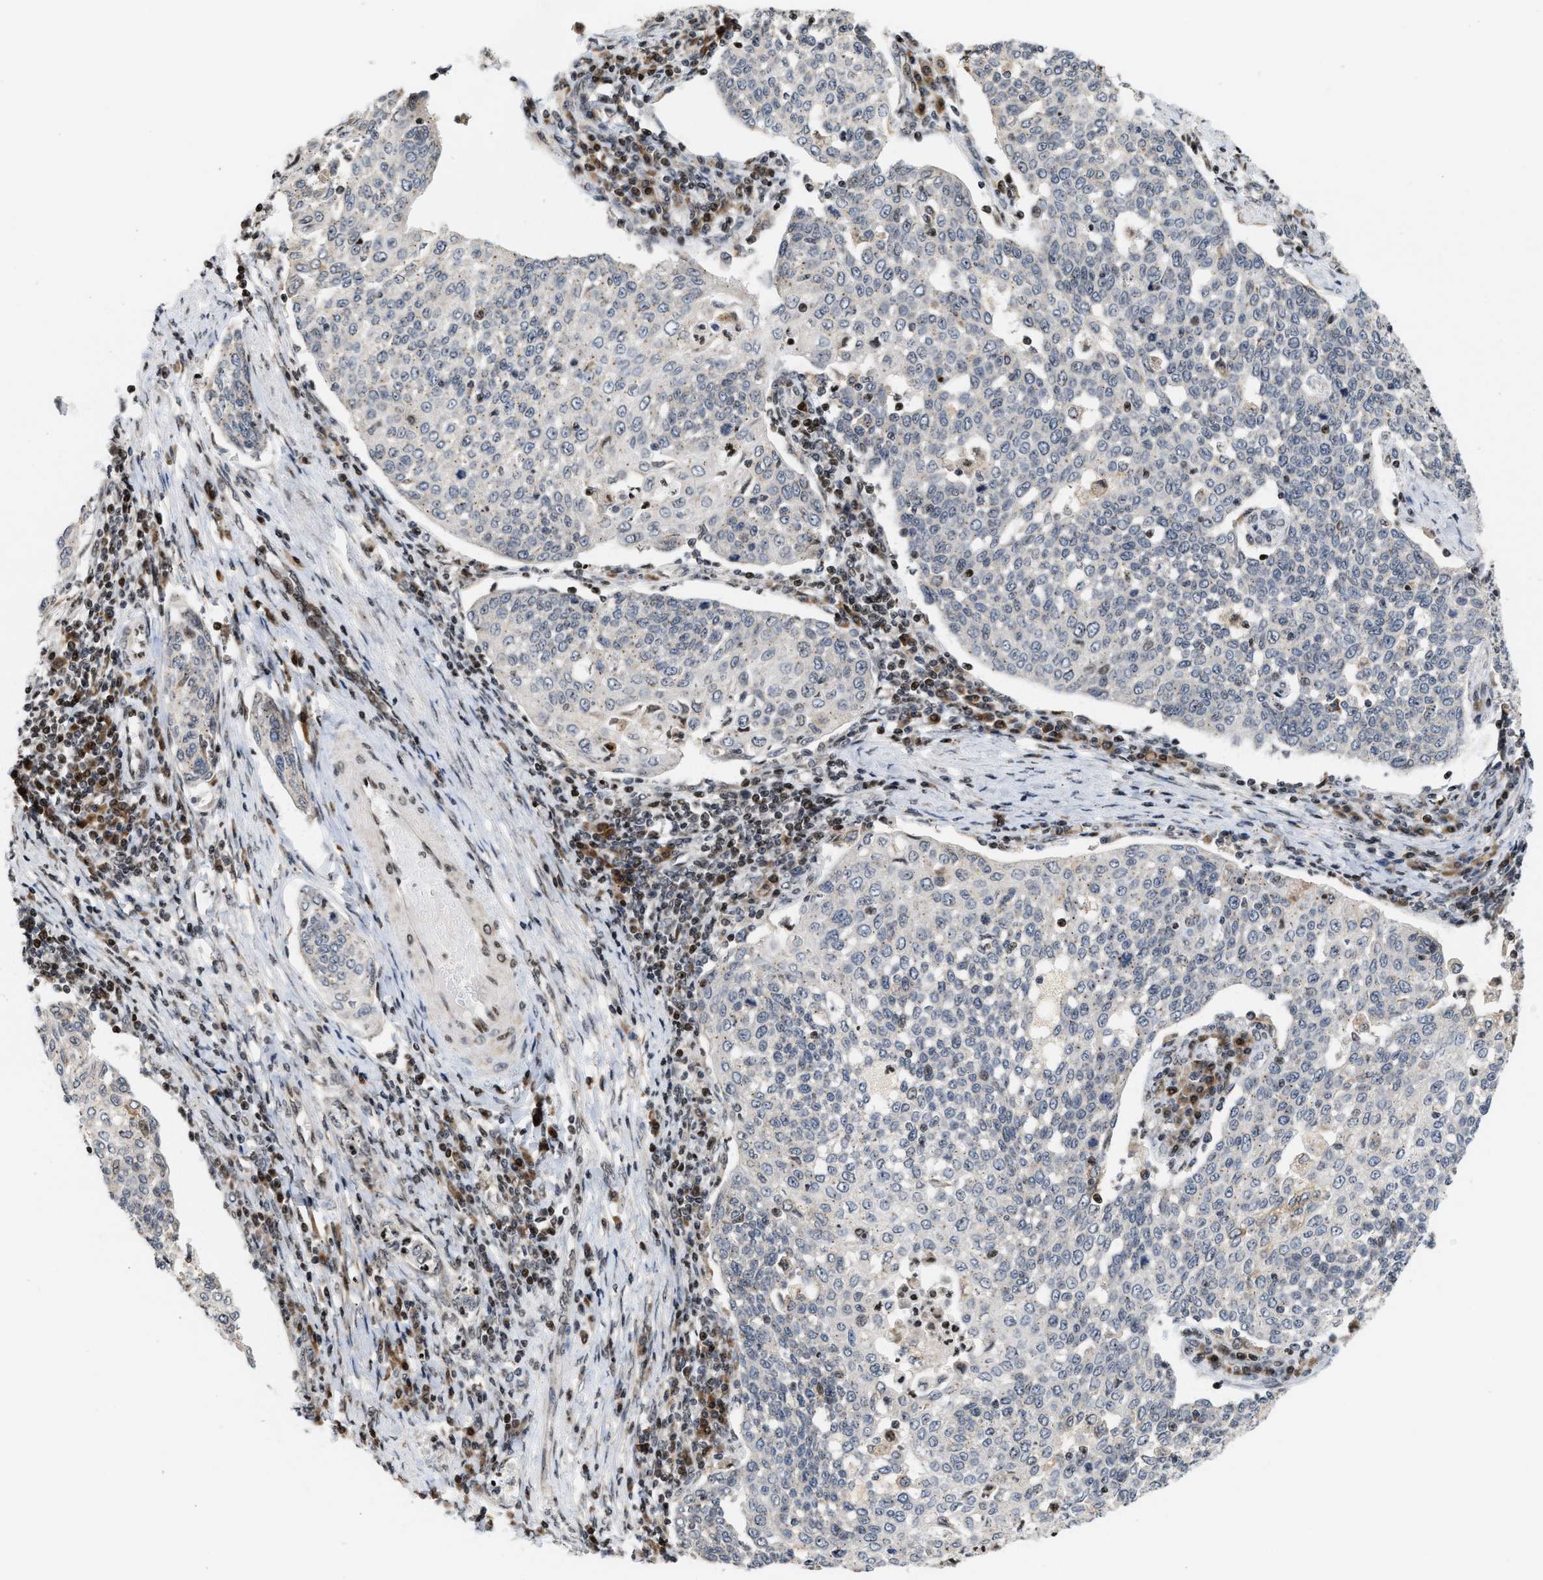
{"staining": {"intensity": "negative", "quantity": "none", "location": "none"}, "tissue": "cervical cancer", "cell_type": "Tumor cells", "image_type": "cancer", "snomed": [{"axis": "morphology", "description": "Squamous cell carcinoma, NOS"}, {"axis": "topography", "description": "Cervix"}], "caption": "Immunohistochemistry of squamous cell carcinoma (cervical) exhibits no positivity in tumor cells. (DAB IHC, high magnification).", "gene": "PDZD2", "patient": {"sex": "female", "age": 34}}